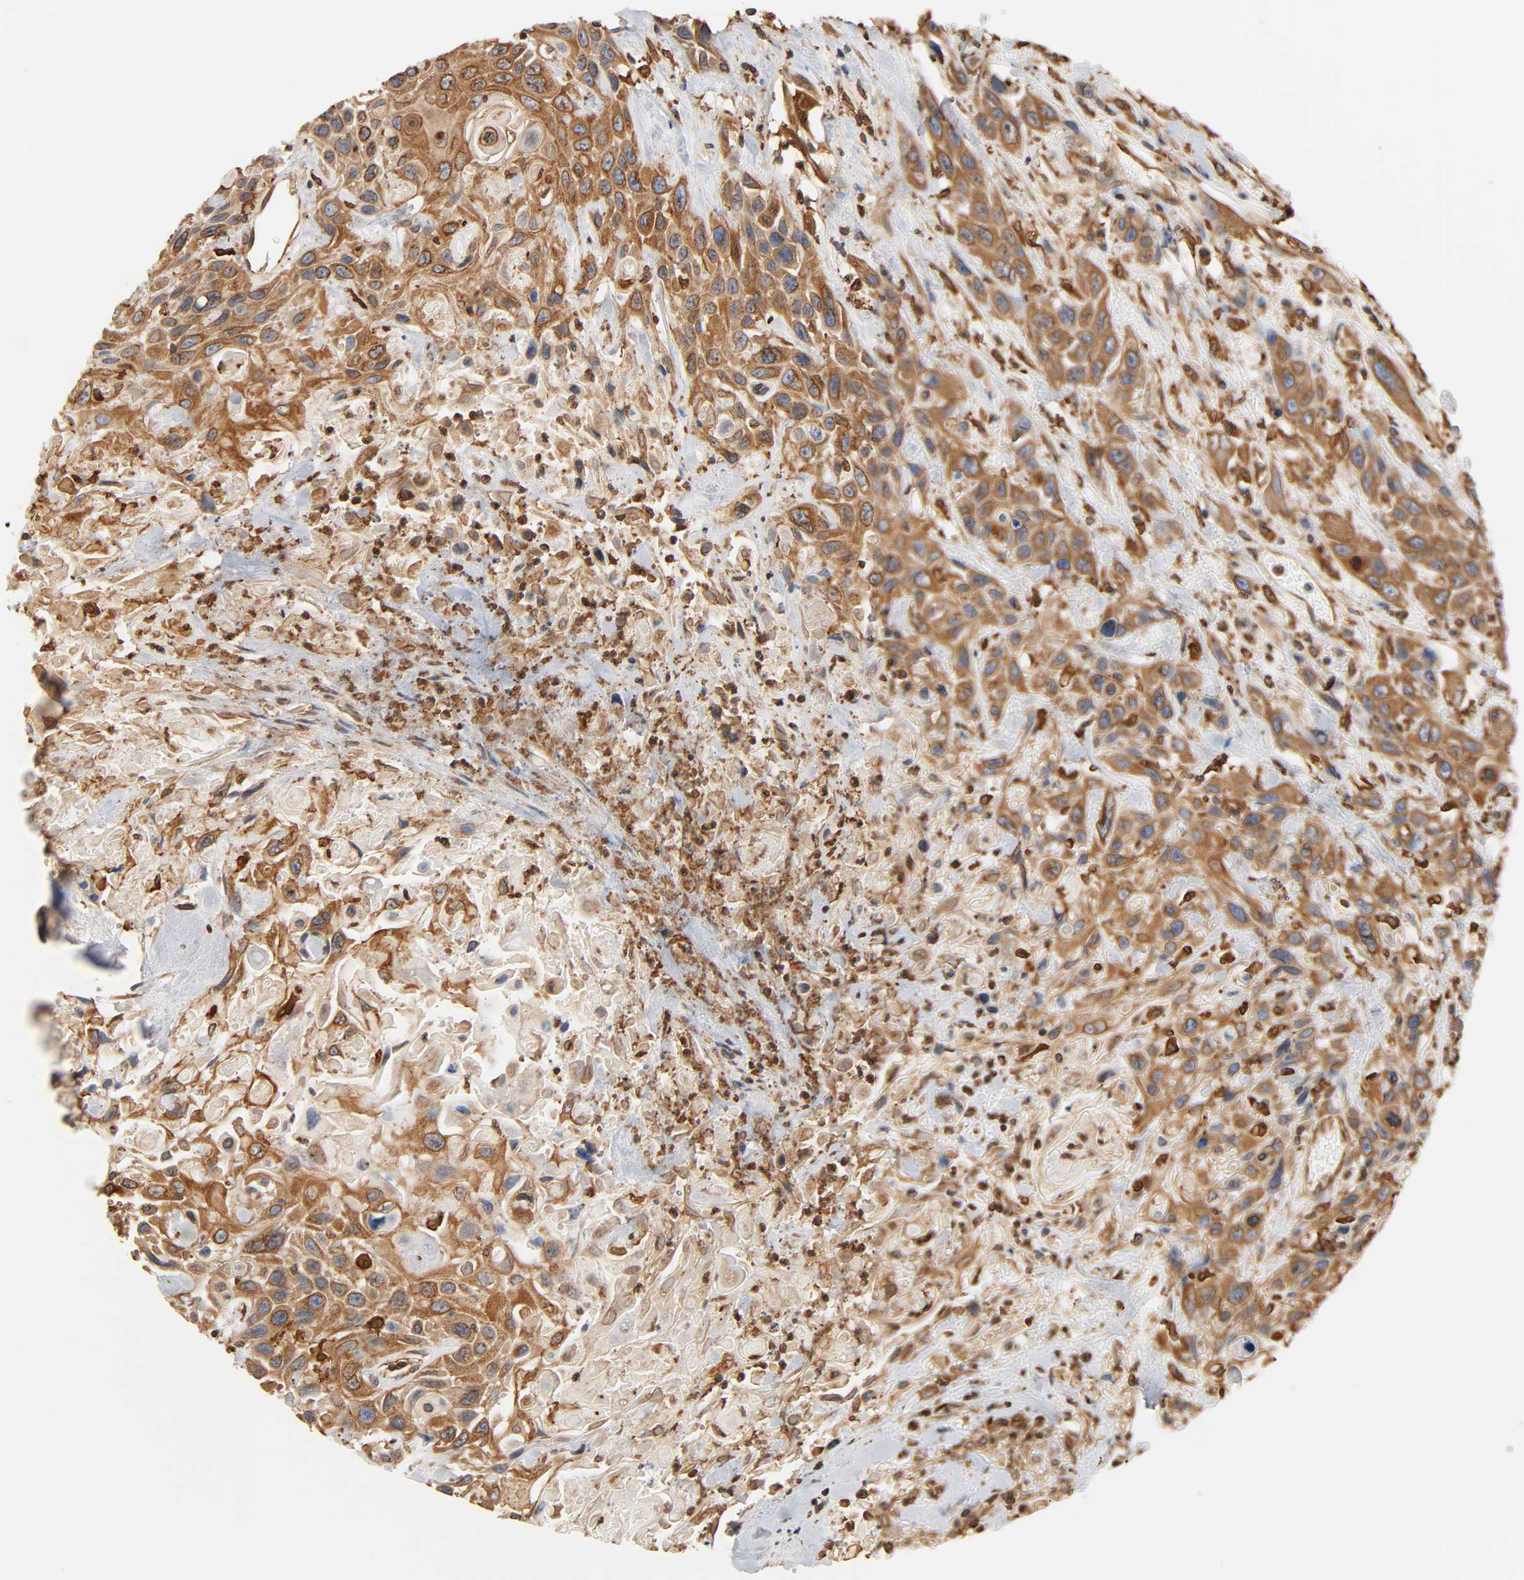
{"staining": {"intensity": "moderate", "quantity": ">75%", "location": "cytoplasmic/membranous"}, "tissue": "urothelial cancer", "cell_type": "Tumor cells", "image_type": "cancer", "snomed": [{"axis": "morphology", "description": "Urothelial carcinoma, High grade"}, {"axis": "topography", "description": "Urinary bladder"}], "caption": "Urothelial carcinoma (high-grade) tissue demonstrates moderate cytoplasmic/membranous positivity in approximately >75% of tumor cells Ihc stains the protein of interest in brown and the nuclei are stained blue.", "gene": "BCAP31", "patient": {"sex": "female", "age": 84}}